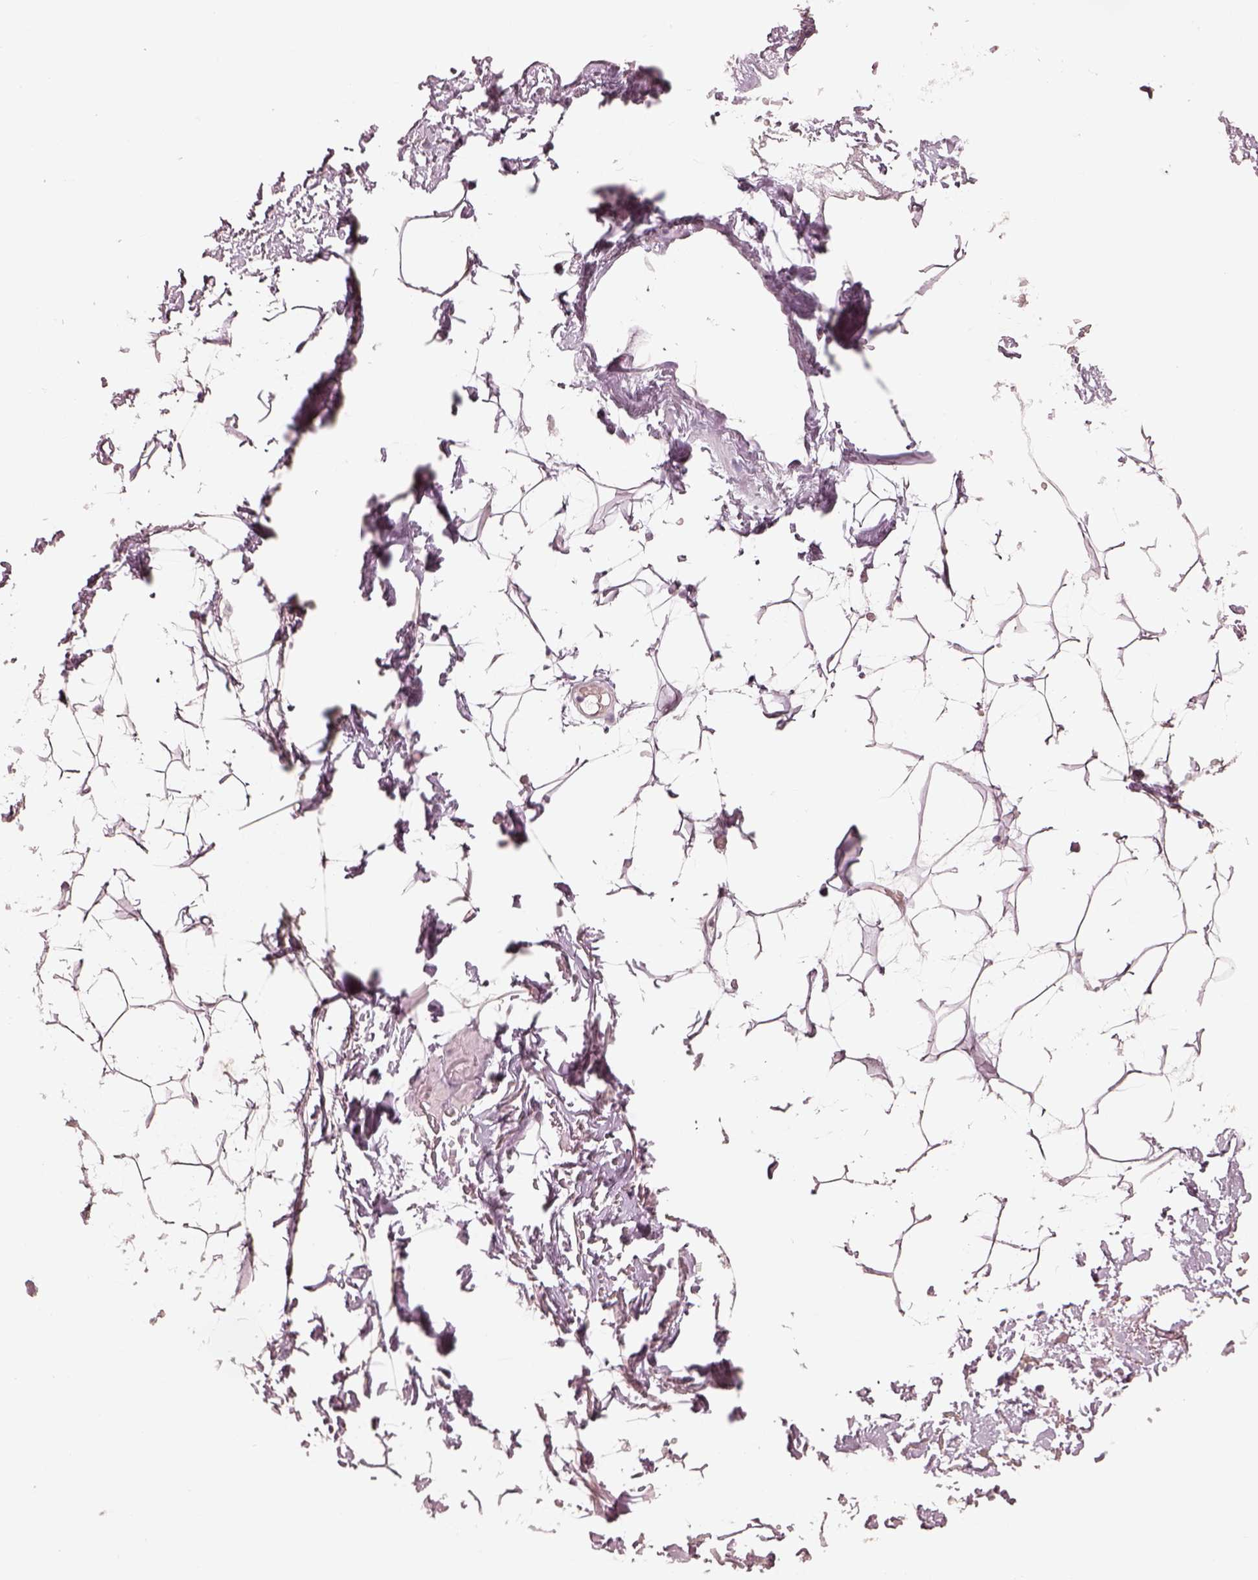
{"staining": {"intensity": "negative", "quantity": "none", "location": "none"}, "tissue": "adipose tissue", "cell_type": "Adipocytes", "image_type": "normal", "snomed": [{"axis": "morphology", "description": "Normal tissue, NOS"}, {"axis": "topography", "description": "Anal"}, {"axis": "topography", "description": "Peripheral nerve tissue"}], "caption": "Image shows no significant protein positivity in adipocytes of benign adipose tissue. (Brightfield microscopy of DAB immunohistochemistry (IHC) at high magnification).", "gene": "EGR4", "patient": {"sex": "male", "age": 78}}